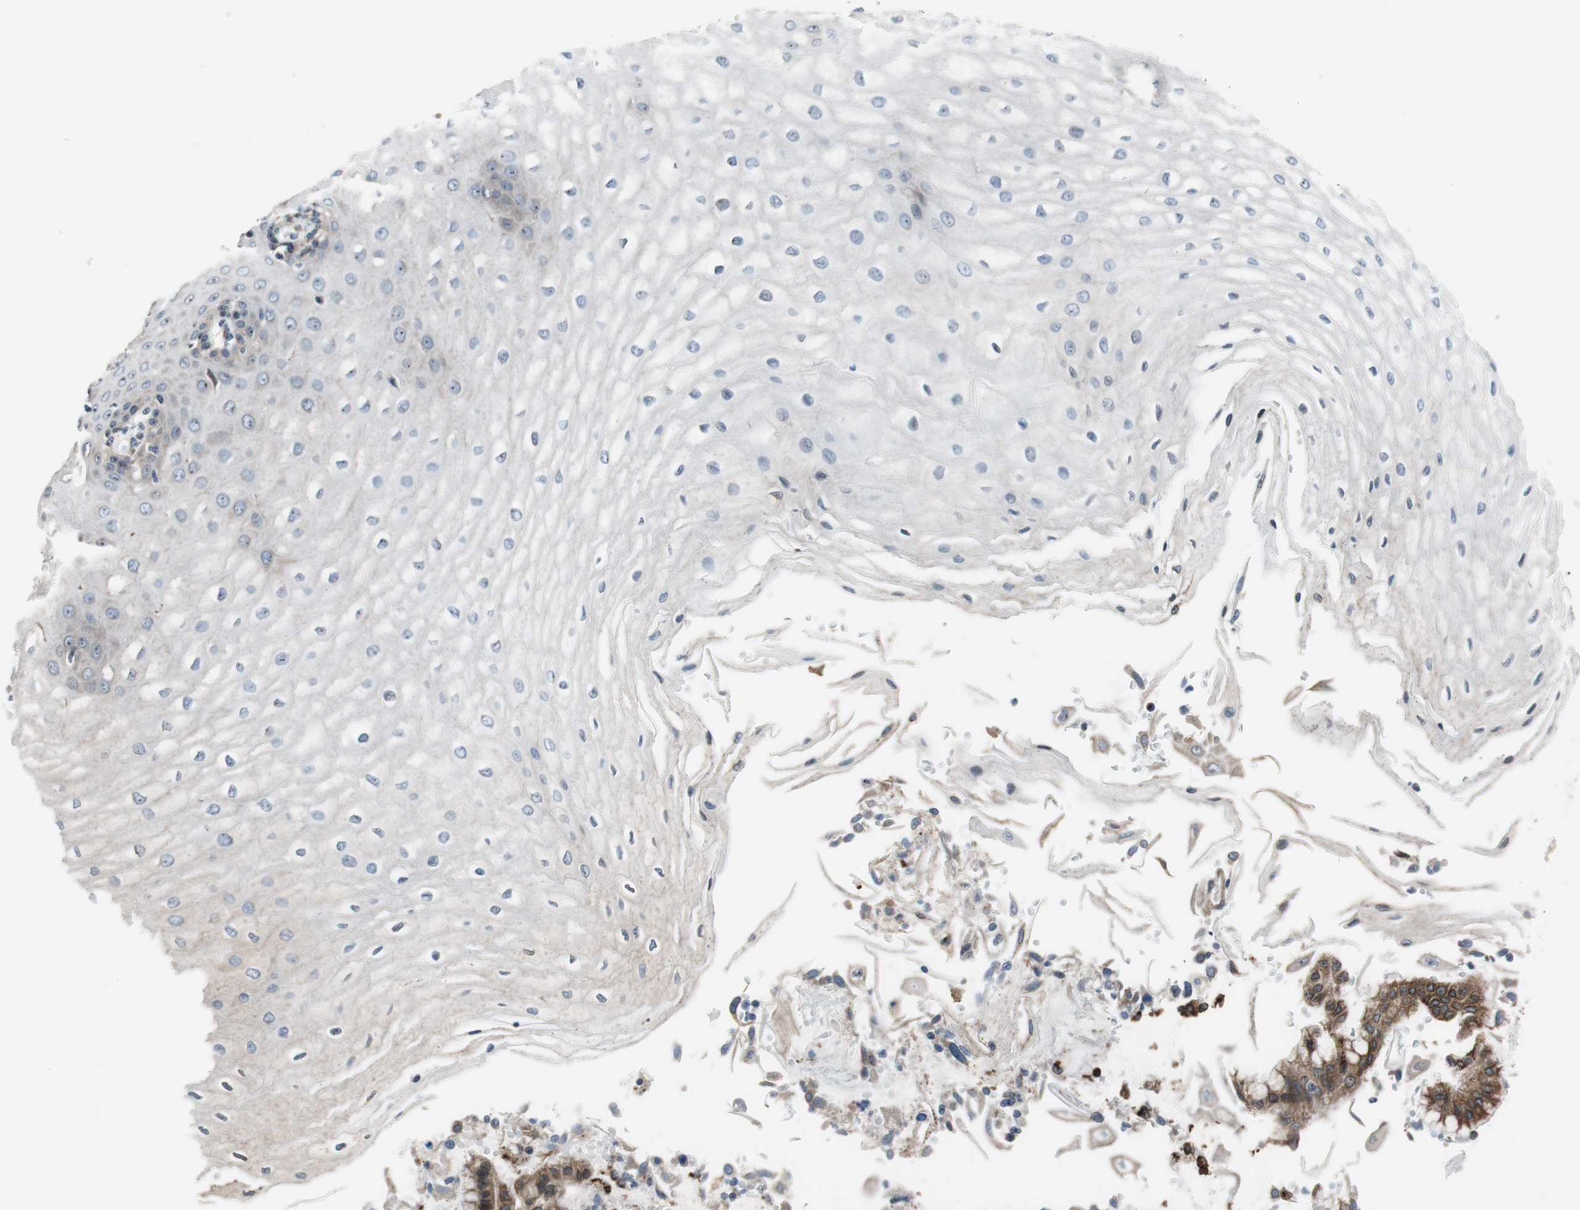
{"staining": {"intensity": "weak", "quantity": "<25%", "location": "cytoplasmic/membranous"}, "tissue": "esophagus", "cell_type": "Squamous epithelial cells", "image_type": "normal", "snomed": [{"axis": "morphology", "description": "Normal tissue, NOS"}, {"axis": "morphology", "description": "Squamous cell carcinoma, NOS"}, {"axis": "topography", "description": "Esophagus"}], "caption": "An immunohistochemistry micrograph of normal esophagus is shown. There is no staining in squamous epithelial cells of esophagus. The staining is performed using DAB brown chromogen with nuclei counter-stained in using hematoxylin.", "gene": "TMED7", "patient": {"sex": "male", "age": 65}}